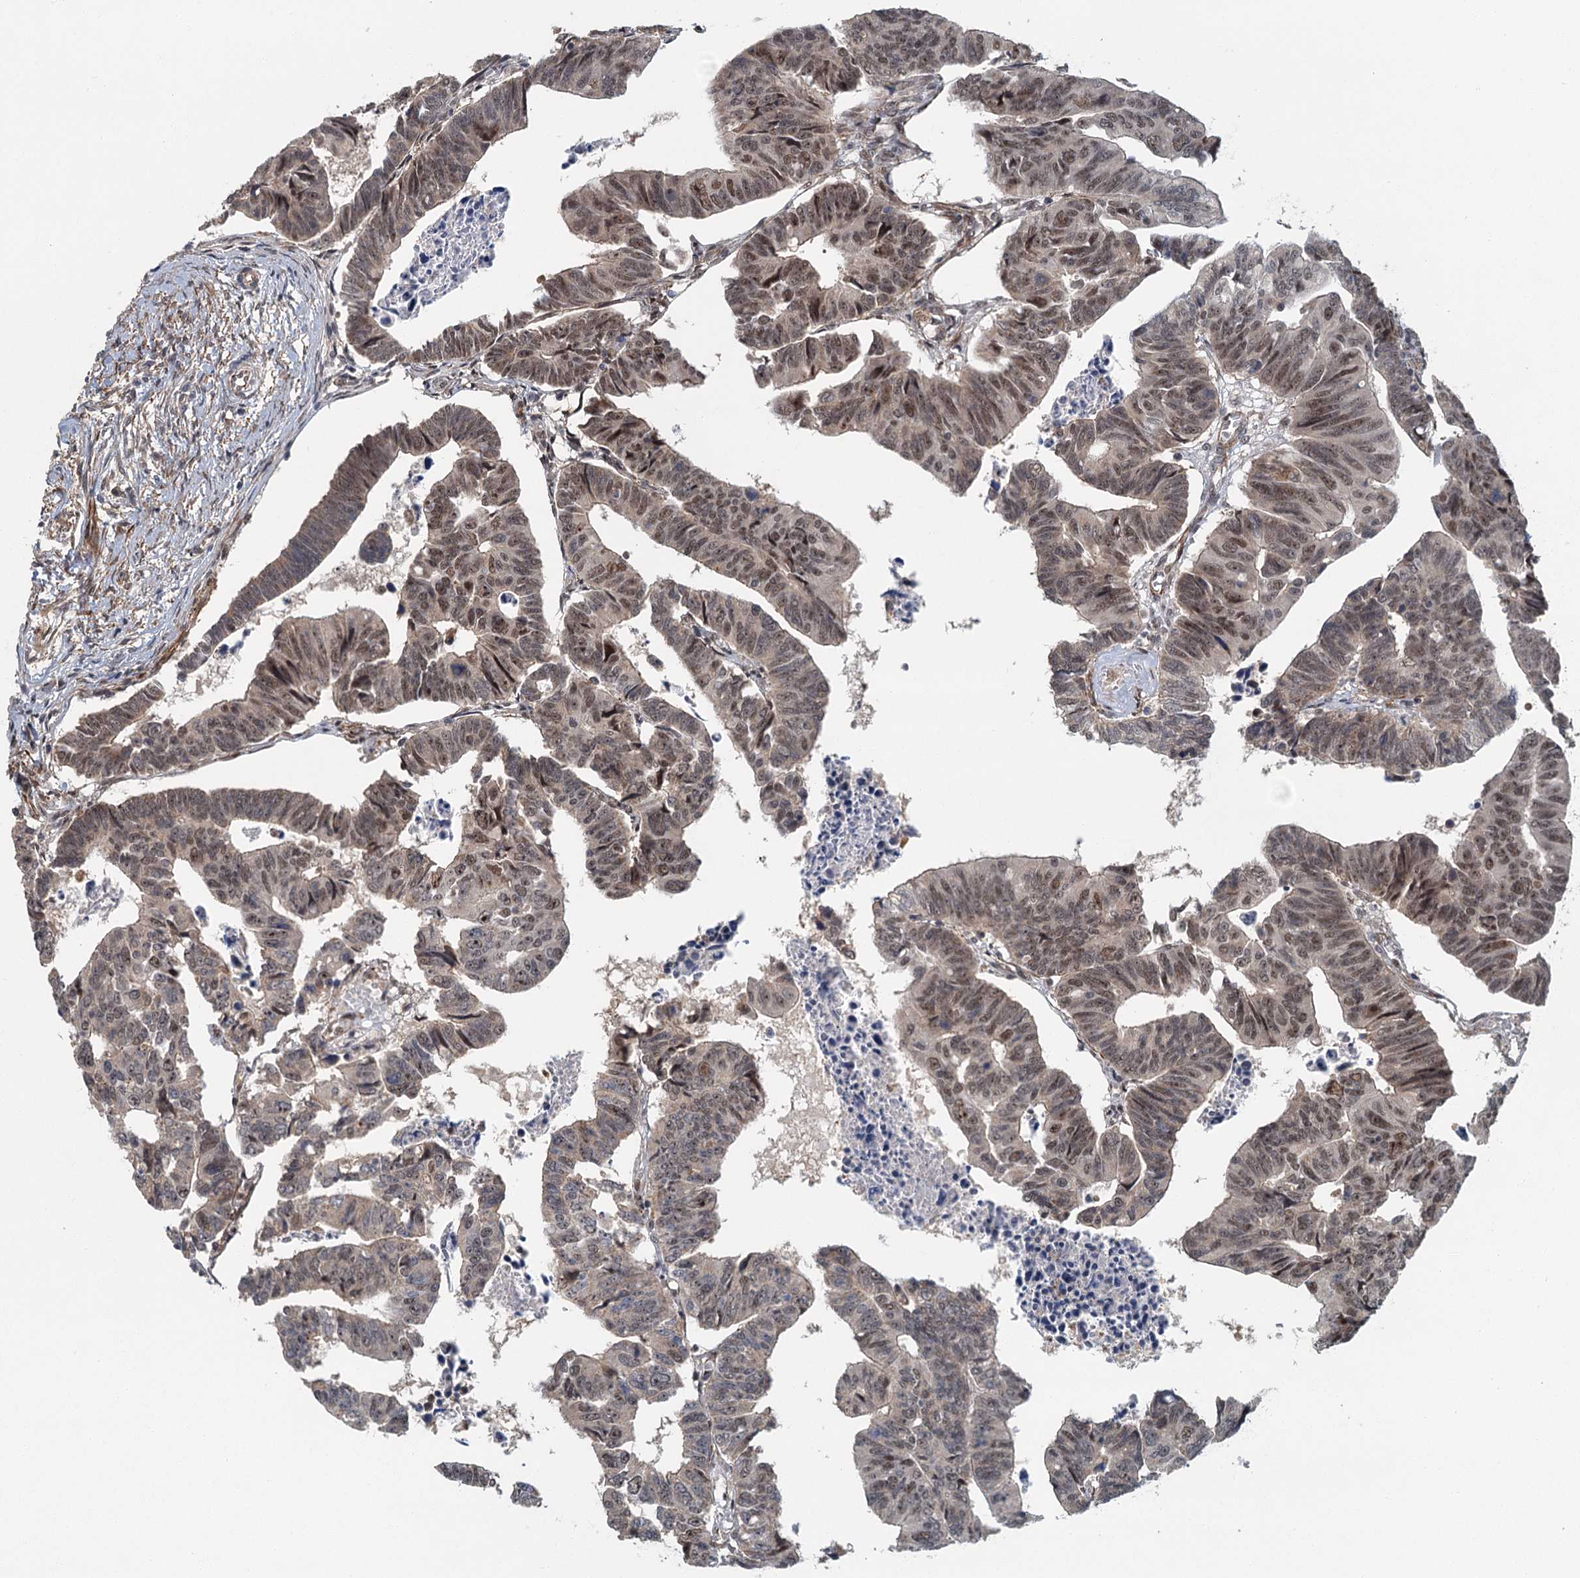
{"staining": {"intensity": "moderate", "quantity": ">75%", "location": "nuclear"}, "tissue": "colorectal cancer", "cell_type": "Tumor cells", "image_type": "cancer", "snomed": [{"axis": "morphology", "description": "Adenocarcinoma, NOS"}, {"axis": "topography", "description": "Rectum"}], "caption": "Moderate nuclear staining is identified in about >75% of tumor cells in colorectal adenocarcinoma. The protein of interest is stained brown, and the nuclei are stained in blue (DAB IHC with brightfield microscopy, high magnification).", "gene": "TAS2R42", "patient": {"sex": "female", "age": 65}}